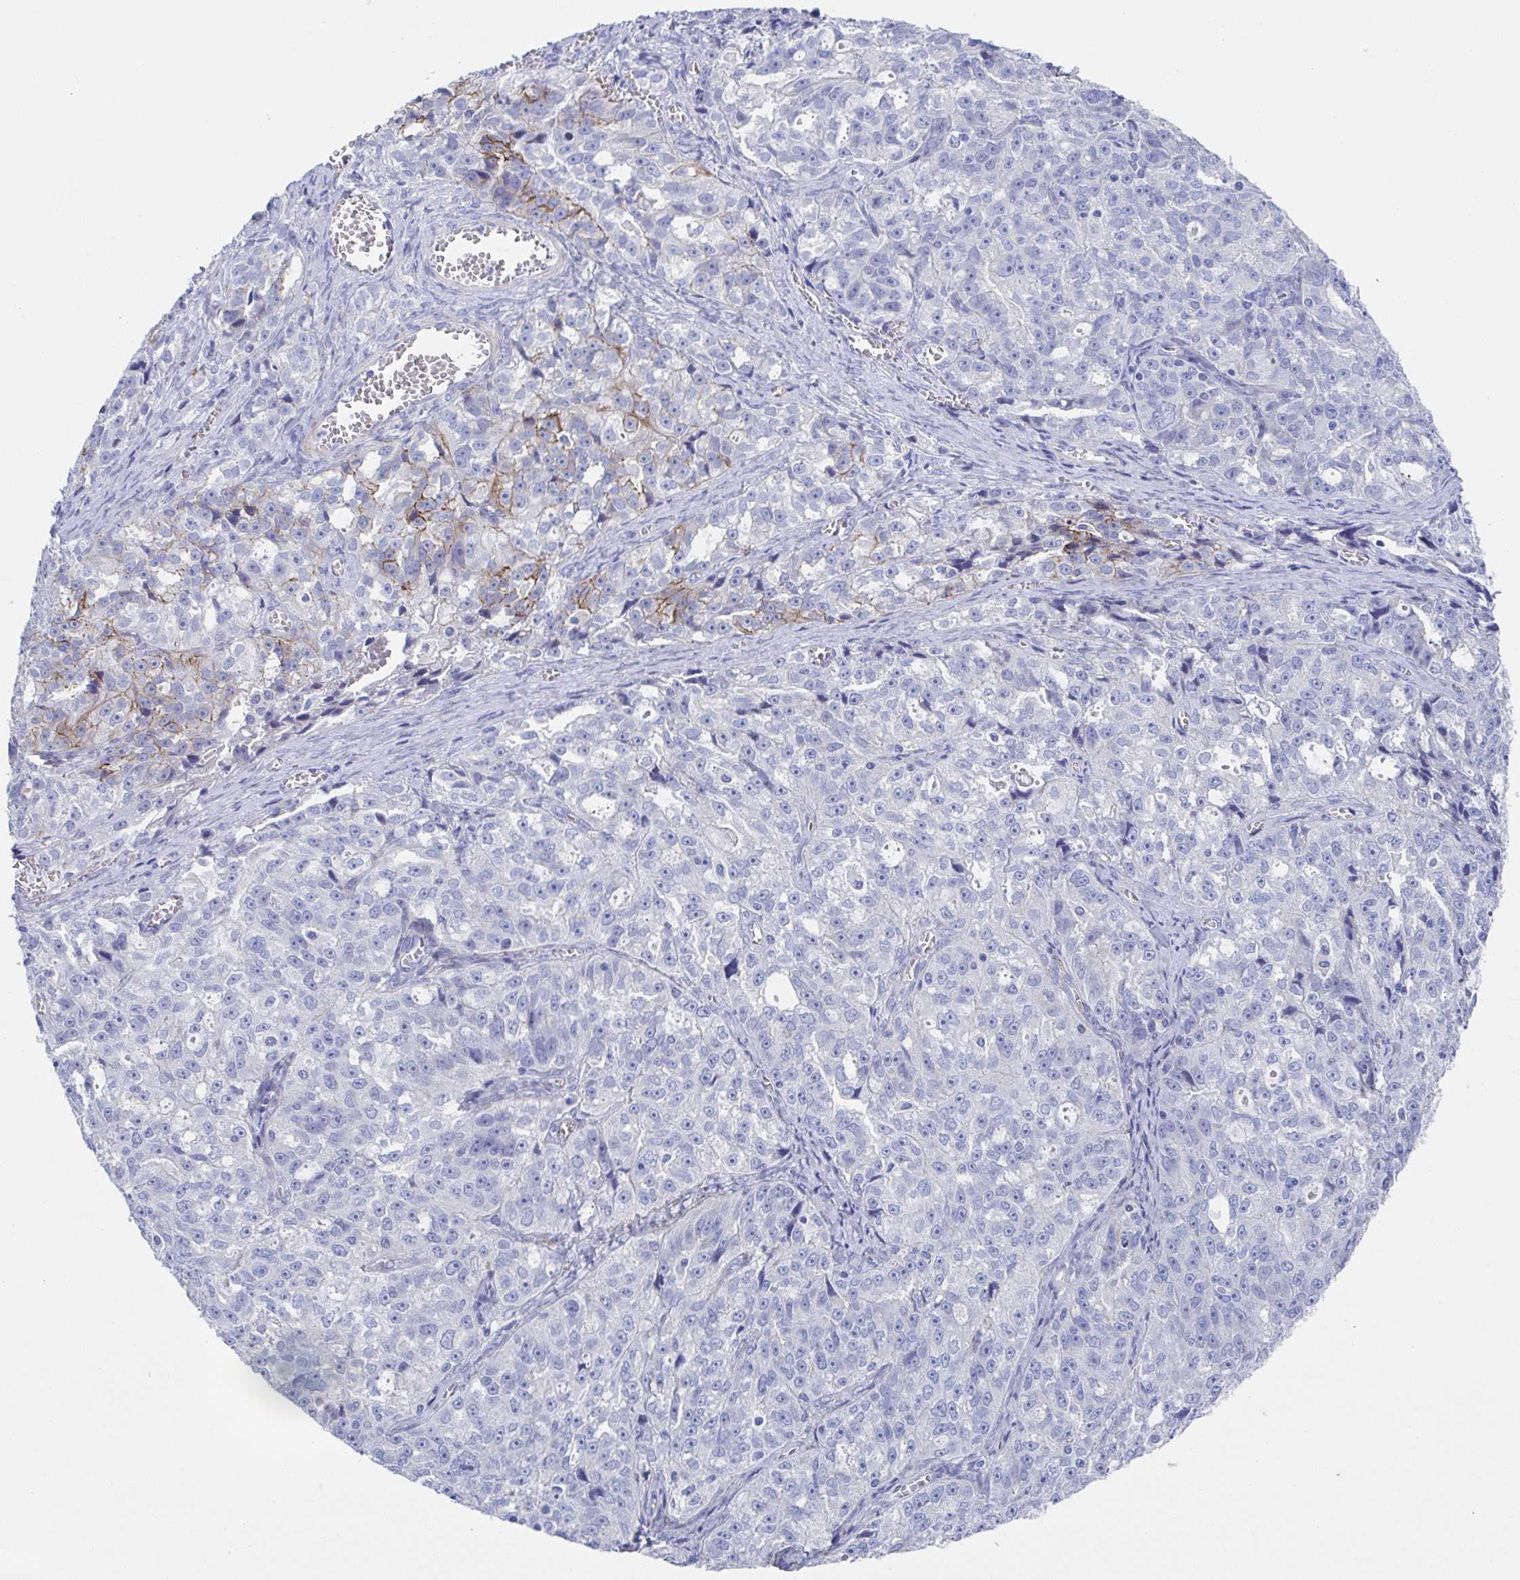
{"staining": {"intensity": "weak", "quantity": "<25%", "location": "cytoplasmic/membranous"}, "tissue": "ovarian cancer", "cell_type": "Tumor cells", "image_type": "cancer", "snomed": [{"axis": "morphology", "description": "Cystadenocarcinoma, serous, NOS"}, {"axis": "topography", "description": "Ovary"}], "caption": "Ovarian cancer was stained to show a protein in brown. There is no significant expression in tumor cells.", "gene": "CDH2", "patient": {"sex": "female", "age": 51}}